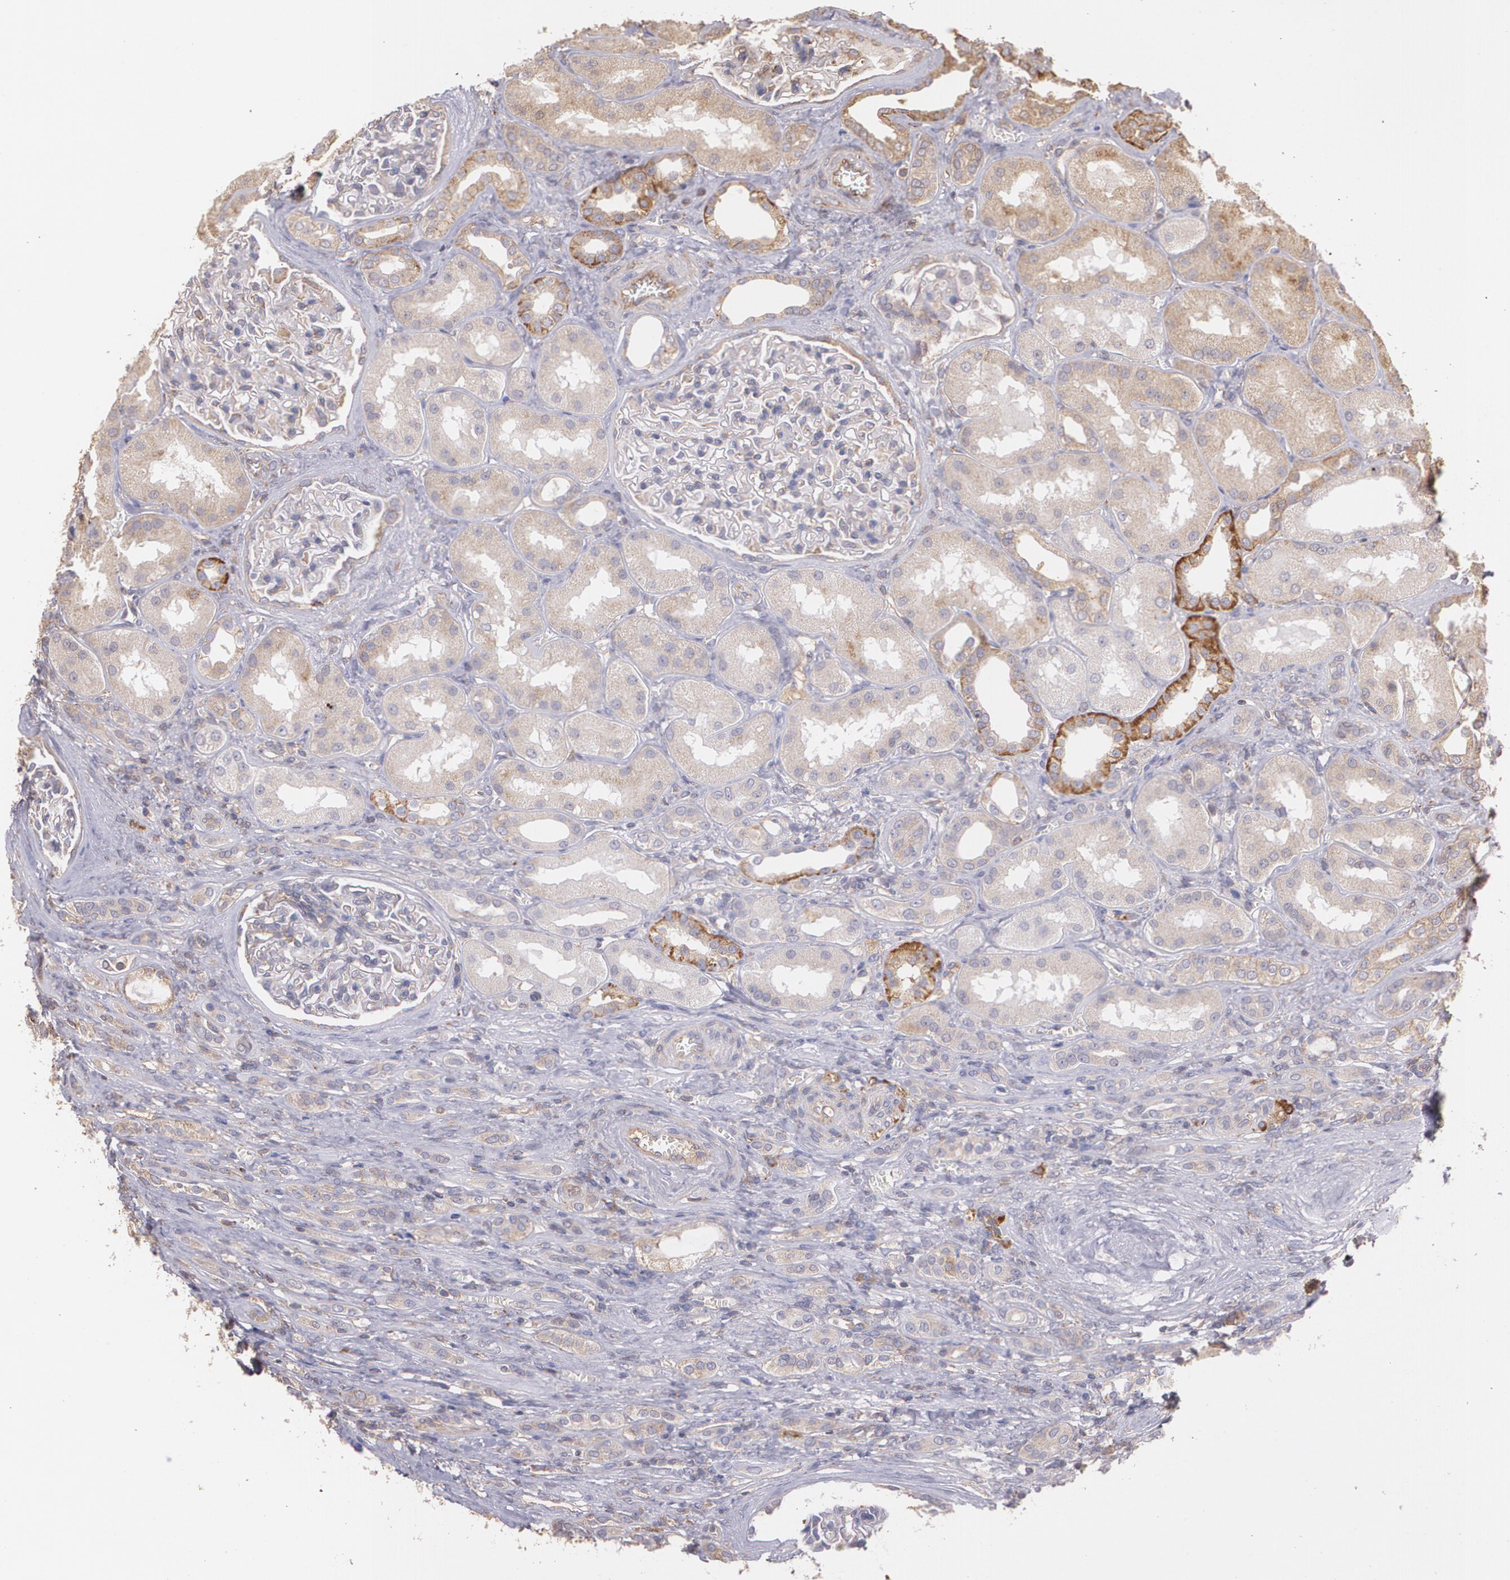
{"staining": {"intensity": "moderate", "quantity": ">75%", "location": "cytoplasmic/membranous"}, "tissue": "renal cancer", "cell_type": "Tumor cells", "image_type": "cancer", "snomed": [{"axis": "morphology", "description": "Adenocarcinoma, NOS"}, {"axis": "topography", "description": "Kidney"}], "caption": "Immunohistochemical staining of human adenocarcinoma (renal) shows medium levels of moderate cytoplasmic/membranous staining in approximately >75% of tumor cells.", "gene": "ECE1", "patient": {"sex": "male", "age": 46}}